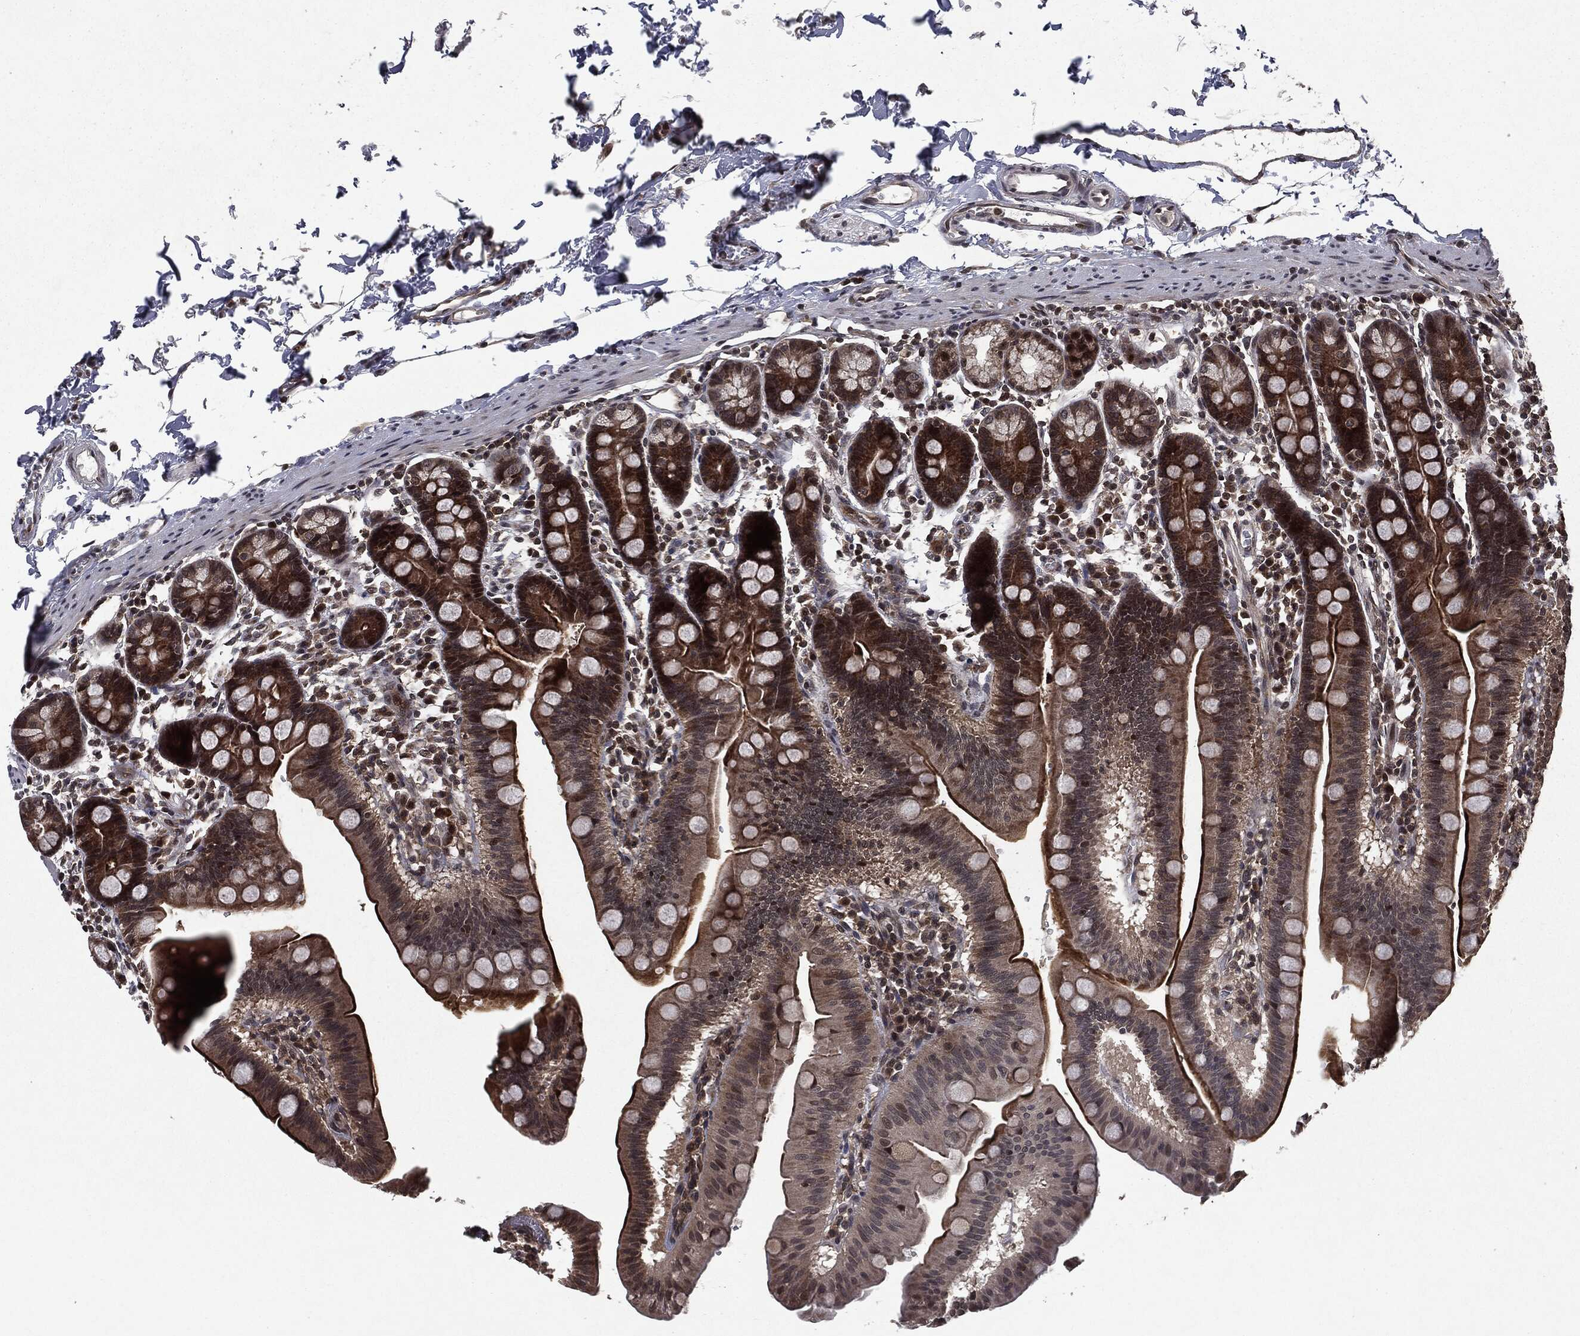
{"staining": {"intensity": "strong", "quantity": "25%-75%", "location": "cytoplasmic/membranous"}, "tissue": "duodenum", "cell_type": "Glandular cells", "image_type": "normal", "snomed": [{"axis": "morphology", "description": "Normal tissue, NOS"}, {"axis": "topography", "description": "Duodenum"}], "caption": "Strong cytoplasmic/membranous expression for a protein is present in approximately 25%-75% of glandular cells of unremarkable duodenum using immunohistochemistry (IHC).", "gene": "STAU2", "patient": {"sex": "male", "age": 59}}